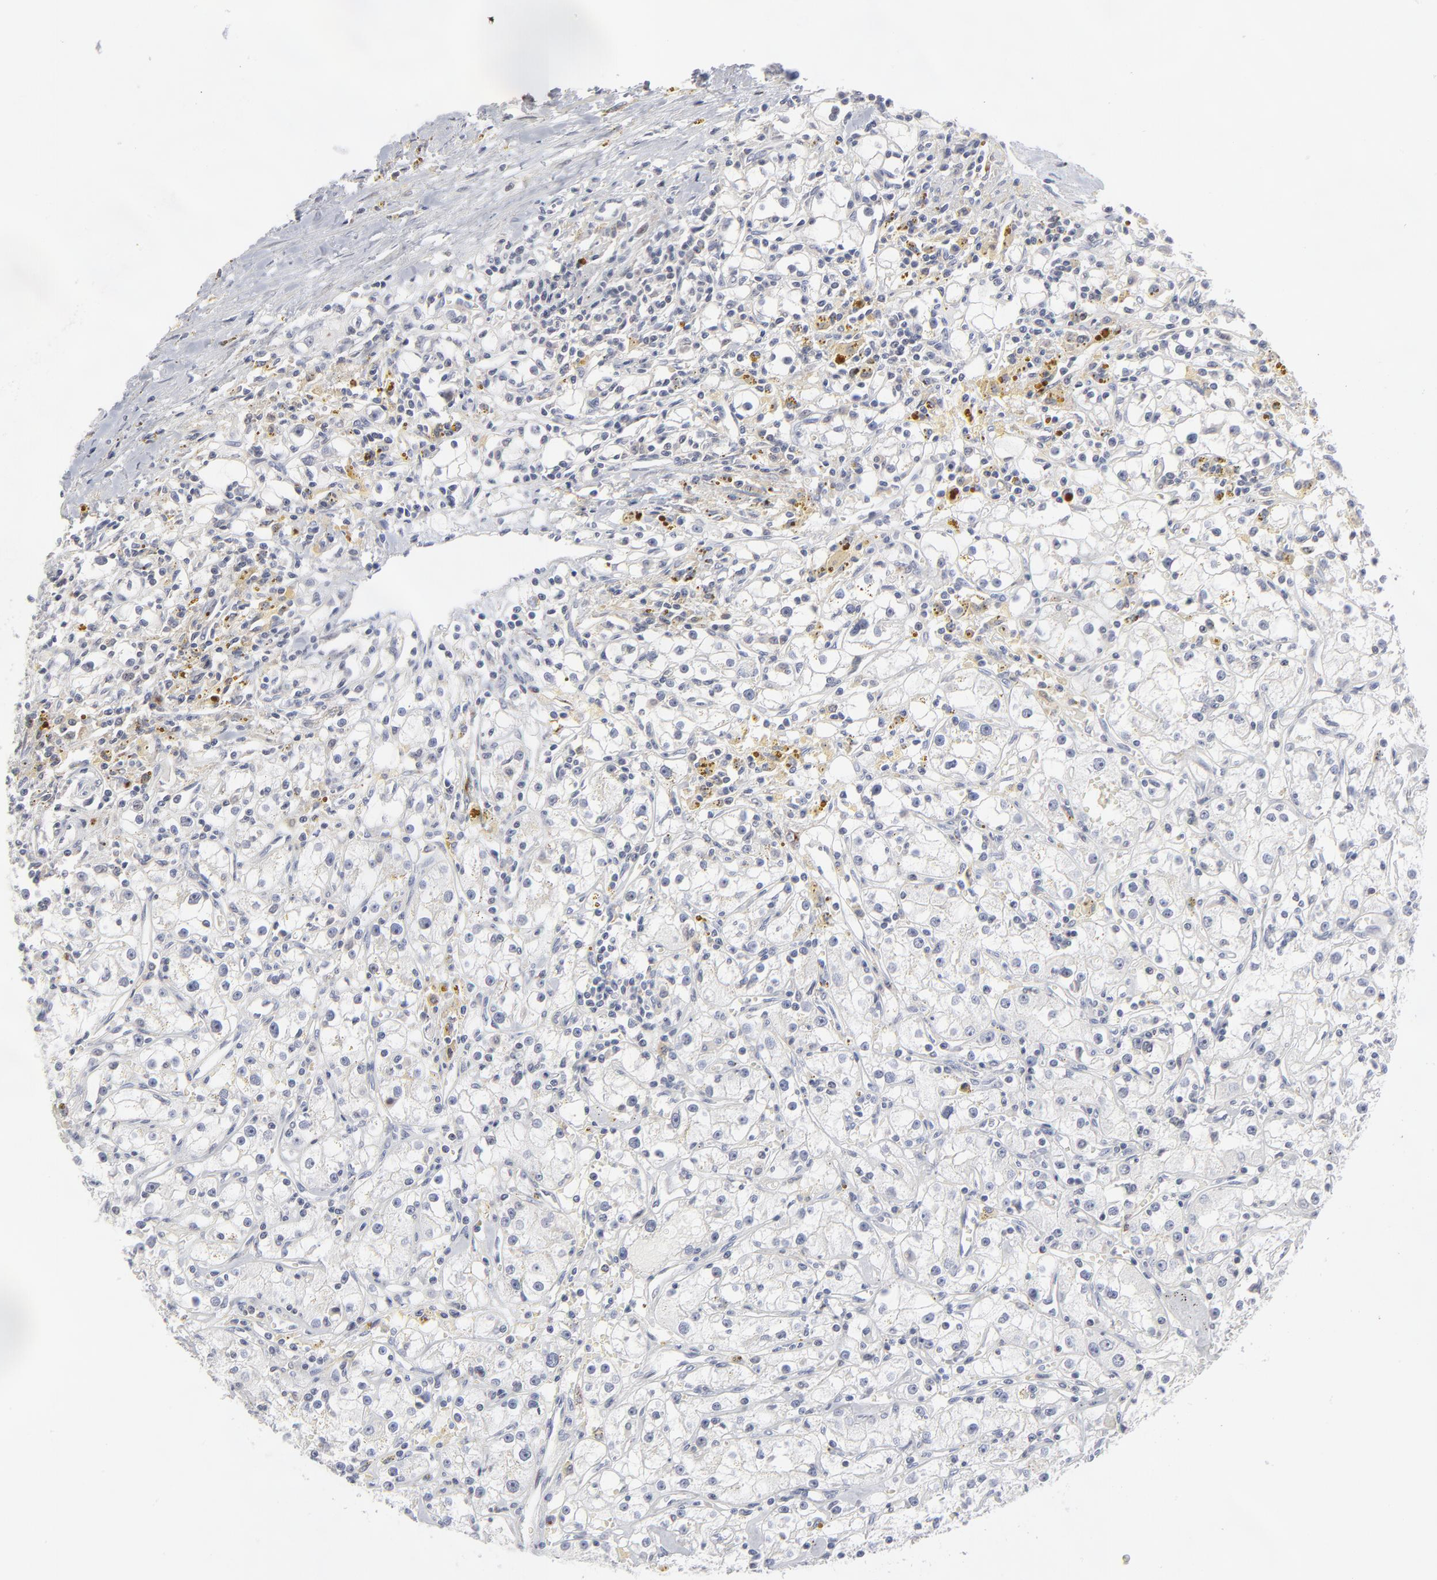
{"staining": {"intensity": "negative", "quantity": "none", "location": "none"}, "tissue": "renal cancer", "cell_type": "Tumor cells", "image_type": "cancer", "snomed": [{"axis": "morphology", "description": "Adenocarcinoma, NOS"}, {"axis": "topography", "description": "Kidney"}], "caption": "DAB (3,3'-diaminobenzidine) immunohistochemical staining of human renal cancer displays no significant staining in tumor cells. The staining is performed using DAB (3,3'-diaminobenzidine) brown chromogen with nuclei counter-stained in using hematoxylin.", "gene": "AURKA", "patient": {"sex": "male", "age": 56}}